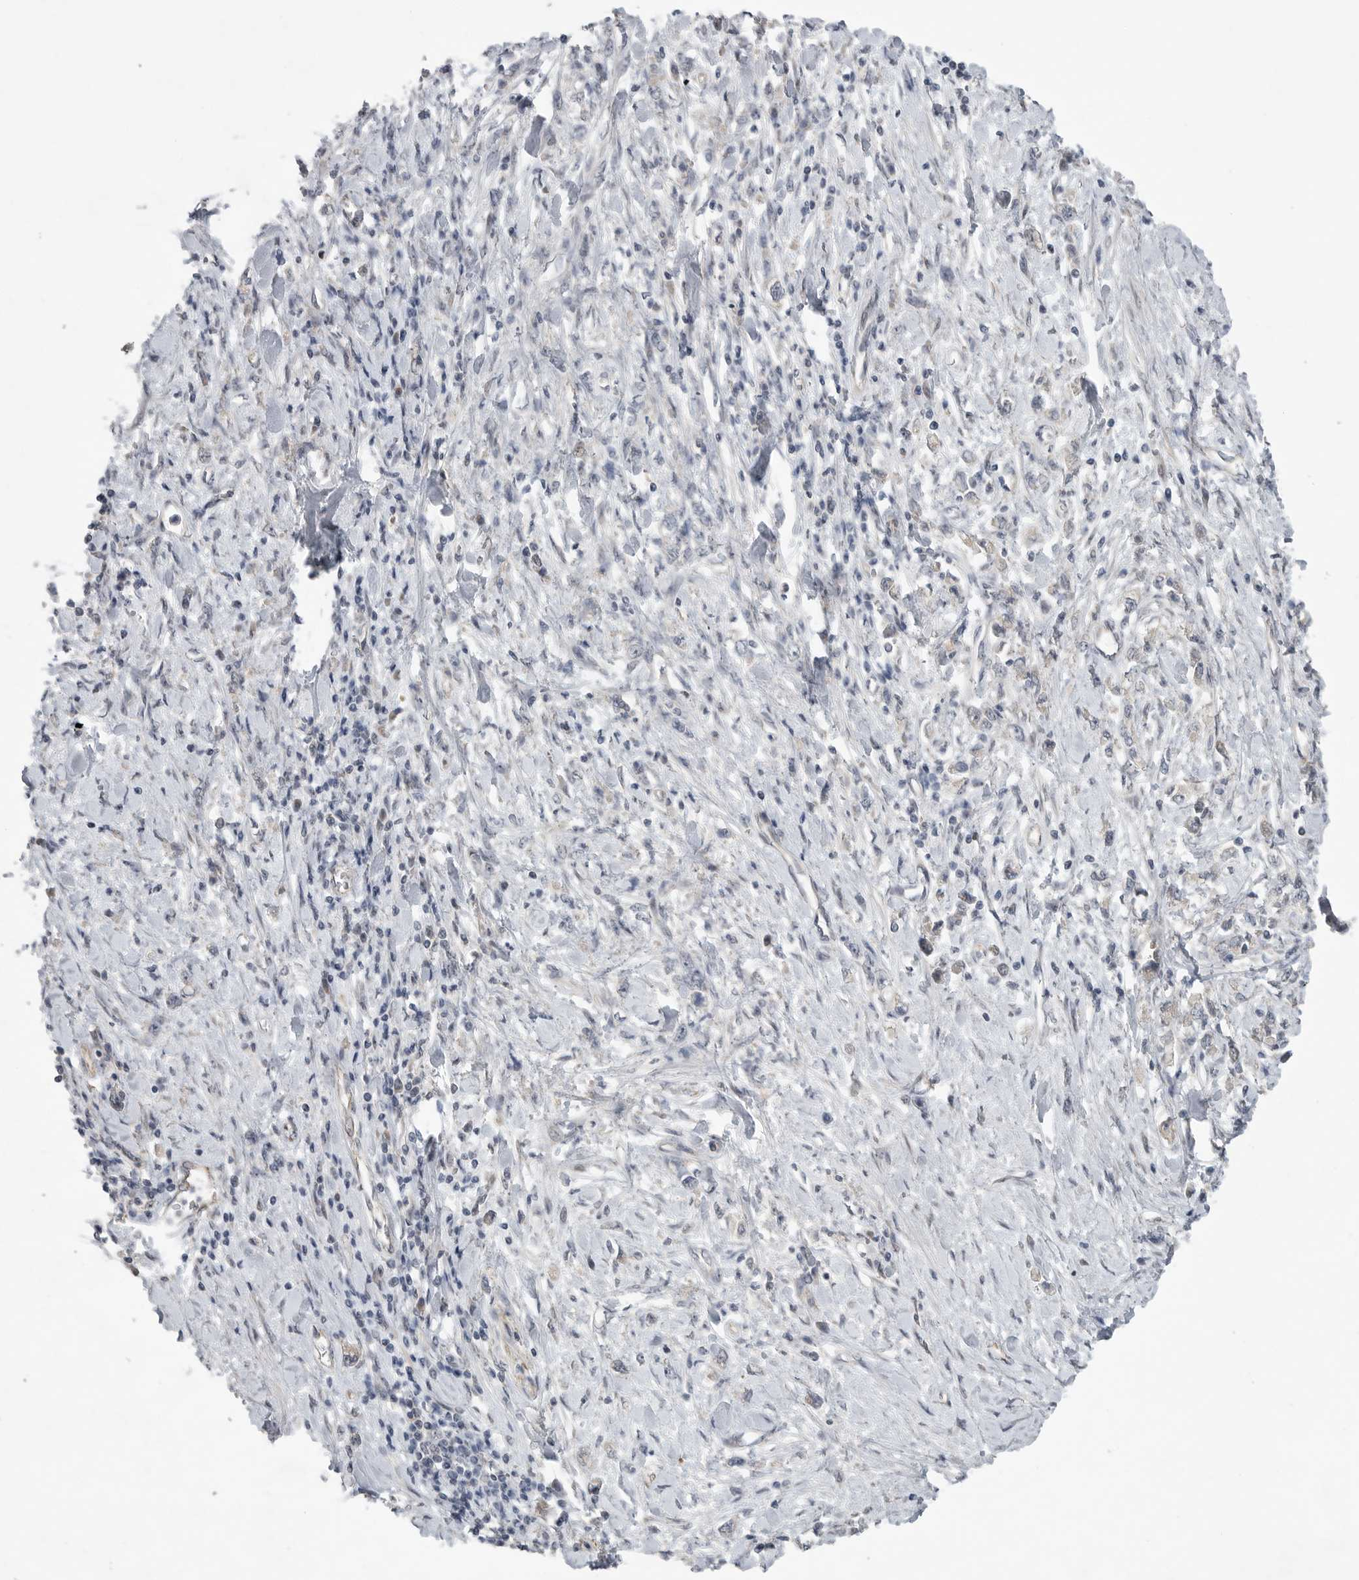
{"staining": {"intensity": "weak", "quantity": "<25%", "location": "cytoplasmic/membranous"}, "tissue": "stomach cancer", "cell_type": "Tumor cells", "image_type": "cancer", "snomed": [{"axis": "morphology", "description": "Adenocarcinoma, NOS"}, {"axis": "topography", "description": "Stomach"}], "caption": "Immunohistochemistry (IHC) photomicrograph of stomach adenocarcinoma stained for a protein (brown), which demonstrates no staining in tumor cells.", "gene": "FBXO43", "patient": {"sex": "female", "age": 76}}